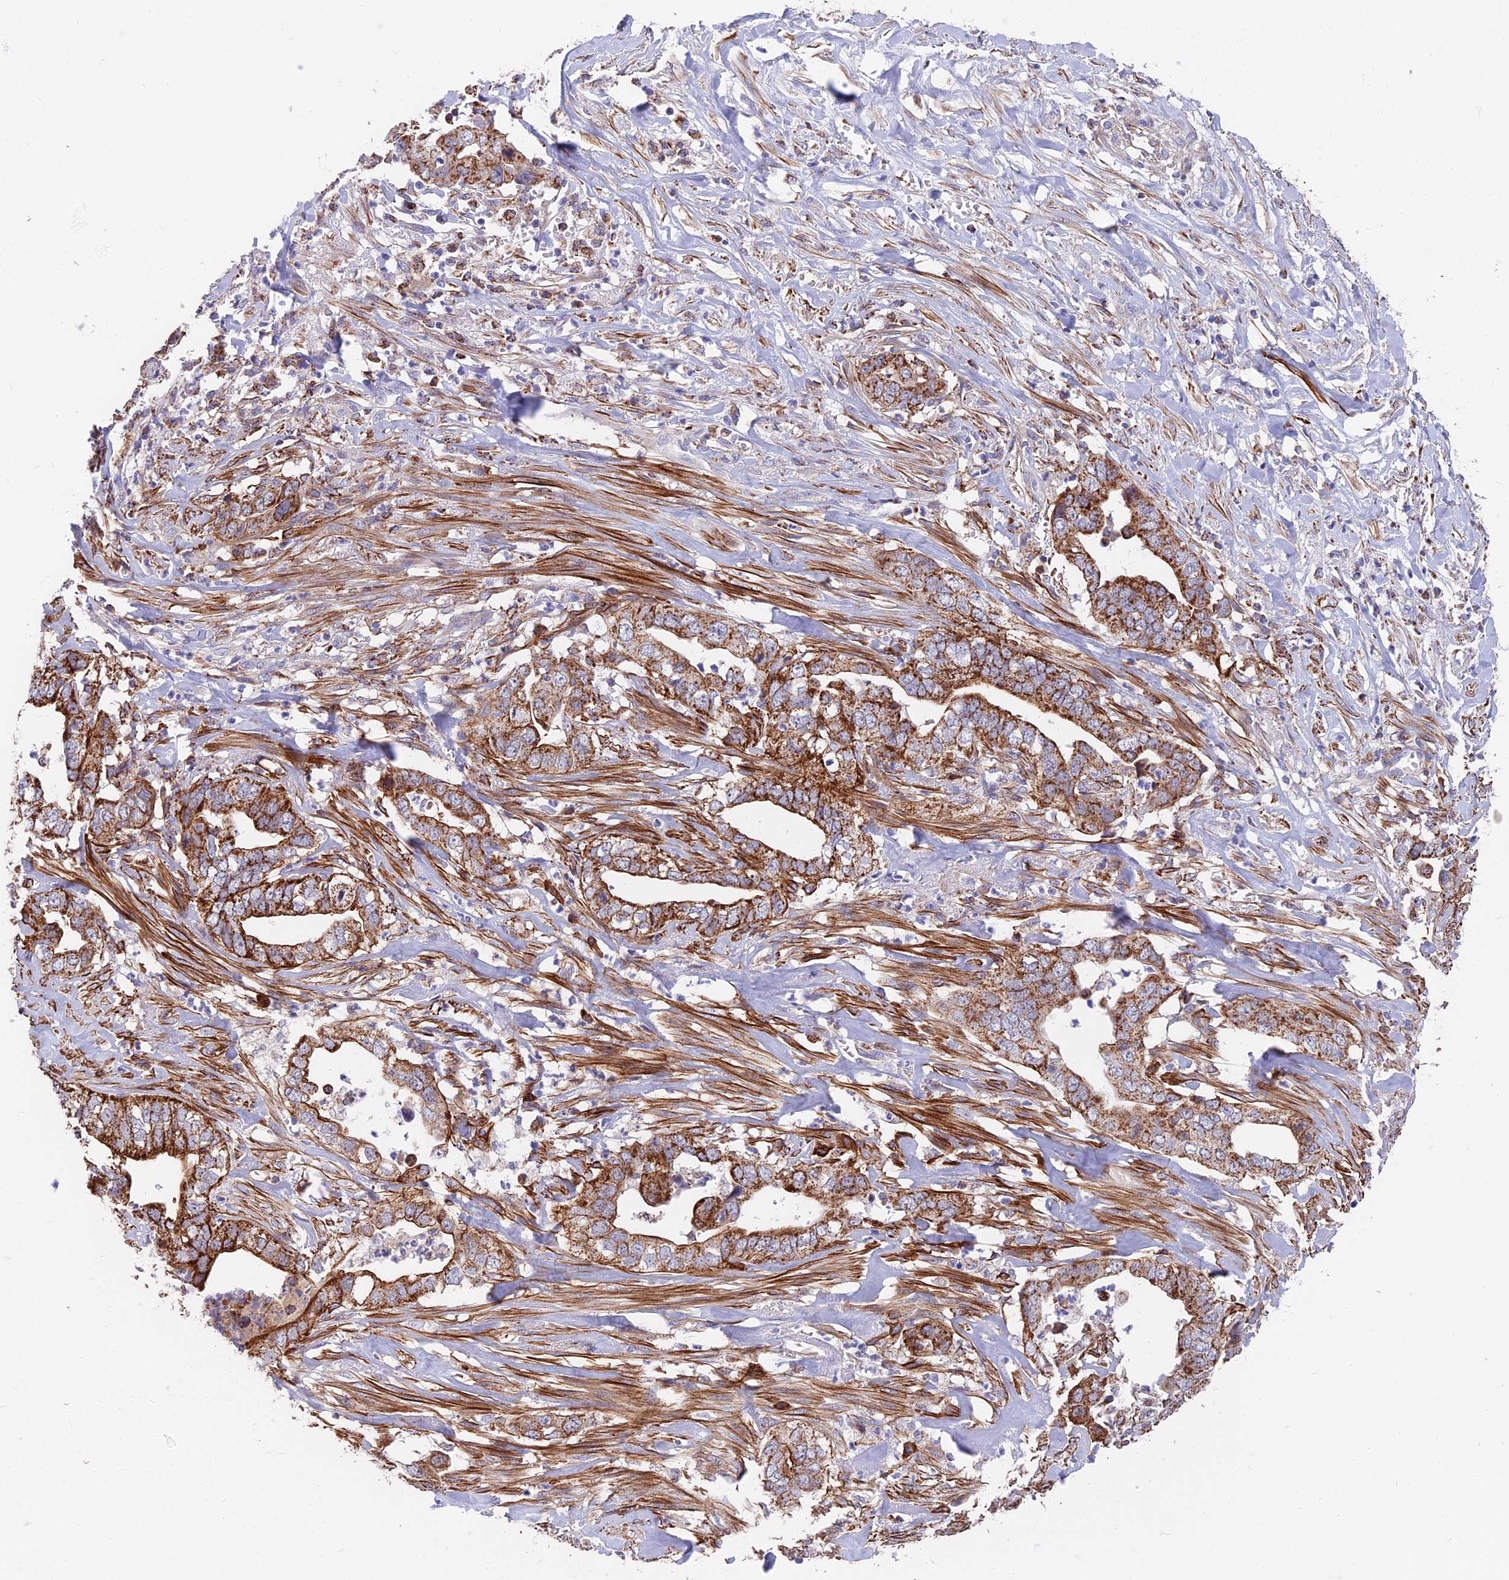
{"staining": {"intensity": "strong", "quantity": ">75%", "location": "cytoplasmic/membranous"}, "tissue": "liver cancer", "cell_type": "Tumor cells", "image_type": "cancer", "snomed": [{"axis": "morphology", "description": "Cholangiocarcinoma"}, {"axis": "topography", "description": "Liver"}], "caption": "An image of liver cancer (cholangiocarcinoma) stained for a protein exhibits strong cytoplasmic/membranous brown staining in tumor cells.", "gene": "TIGD6", "patient": {"sex": "female", "age": 79}}